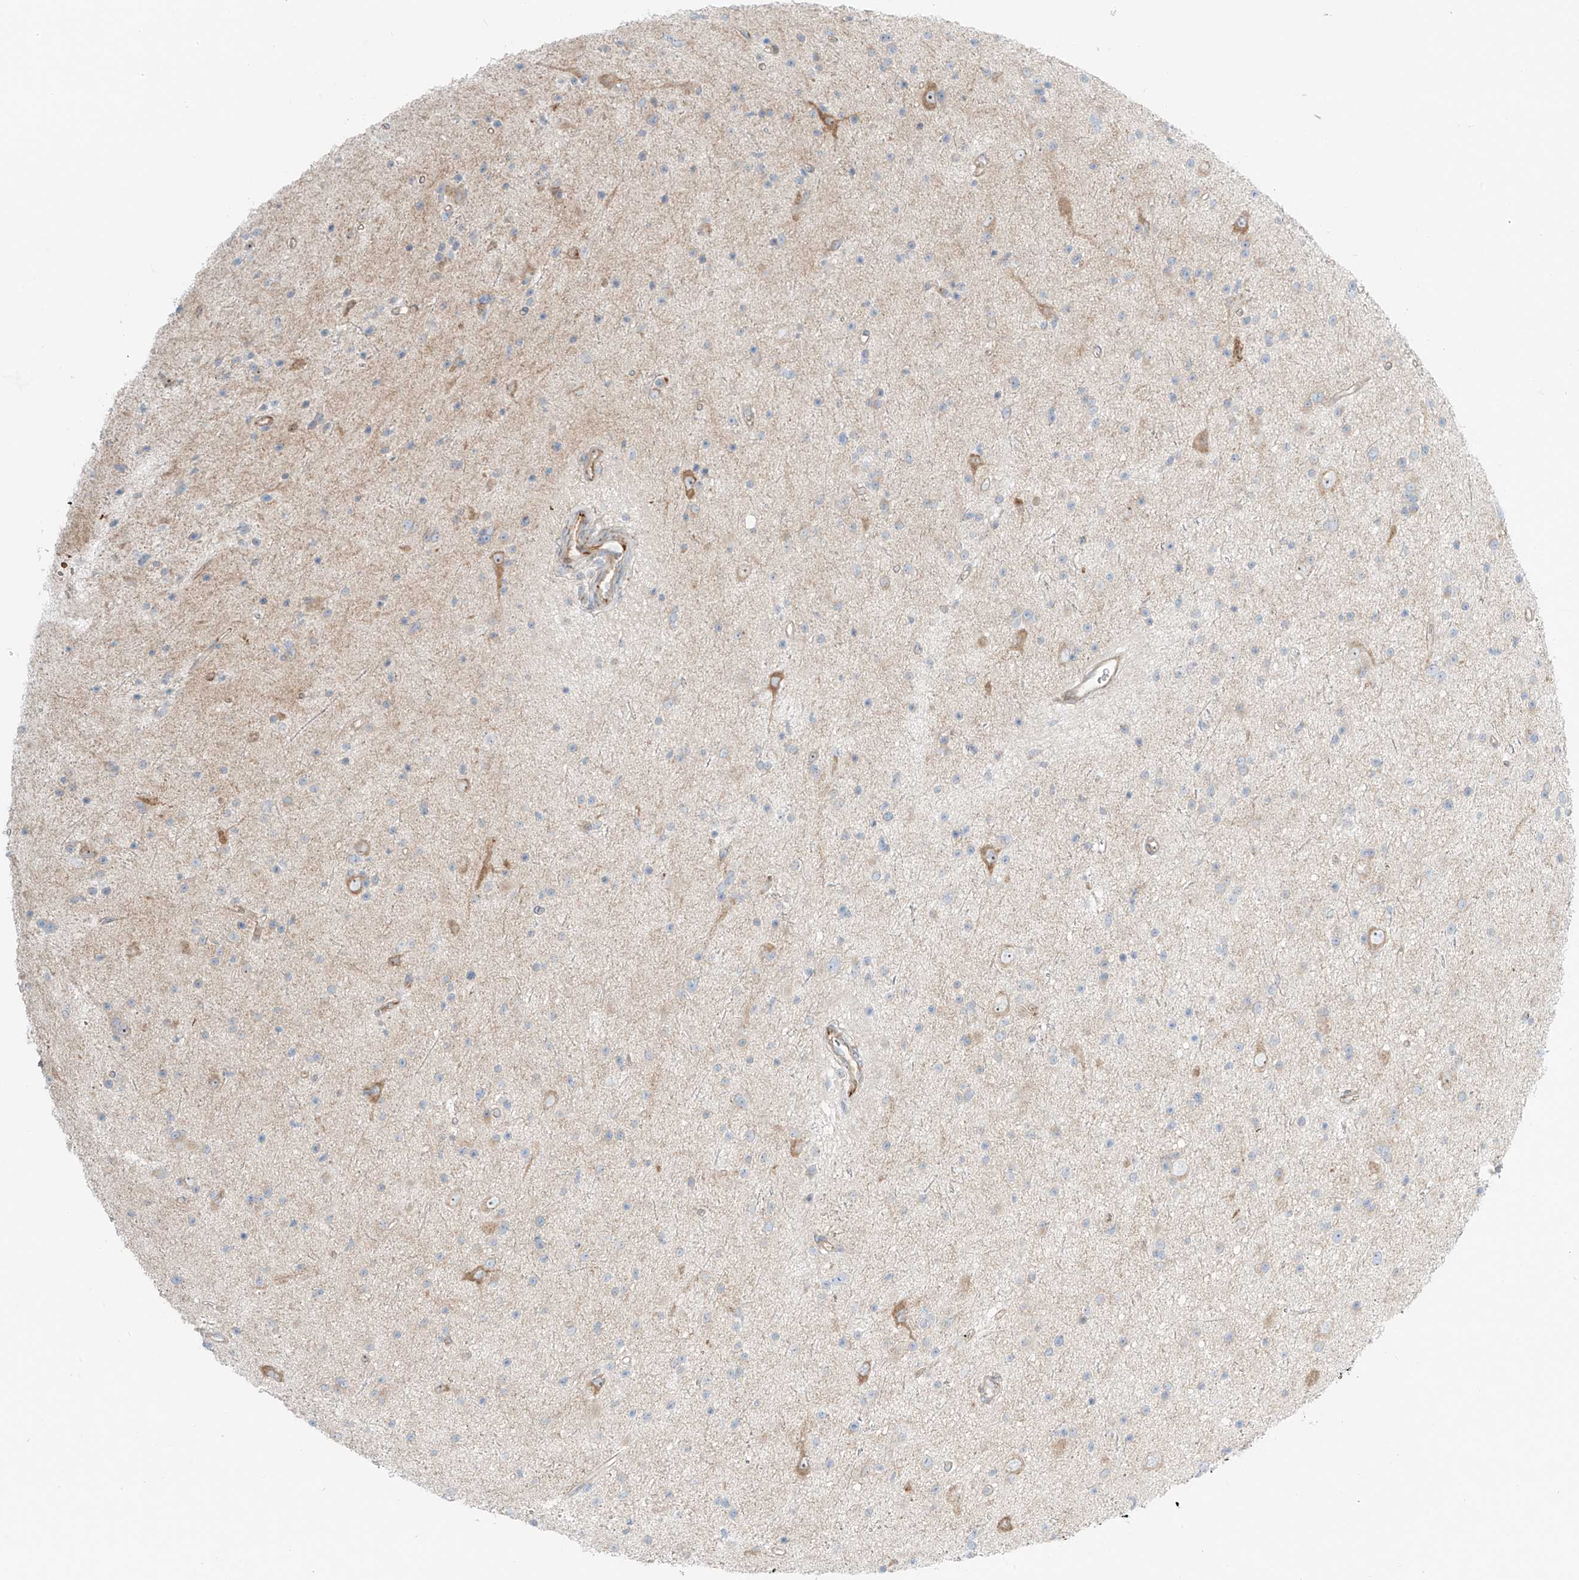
{"staining": {"intensity": "negative", "quantity": "none", "location": "none"}, "tissue": "glioma", "cell_type": "Tumor cells", "image_type": "cancer", "snomed": [{"axis": "morphology", "description": "Glioma, malignant, Low grade"}, {"axis": "topography", "description": "Cerebral cortex"}], "caption": "There is no significant expression in tumor cells of glioma.", "gene": "EIPR1", "patient": {"sex": "female", "age": 39}}